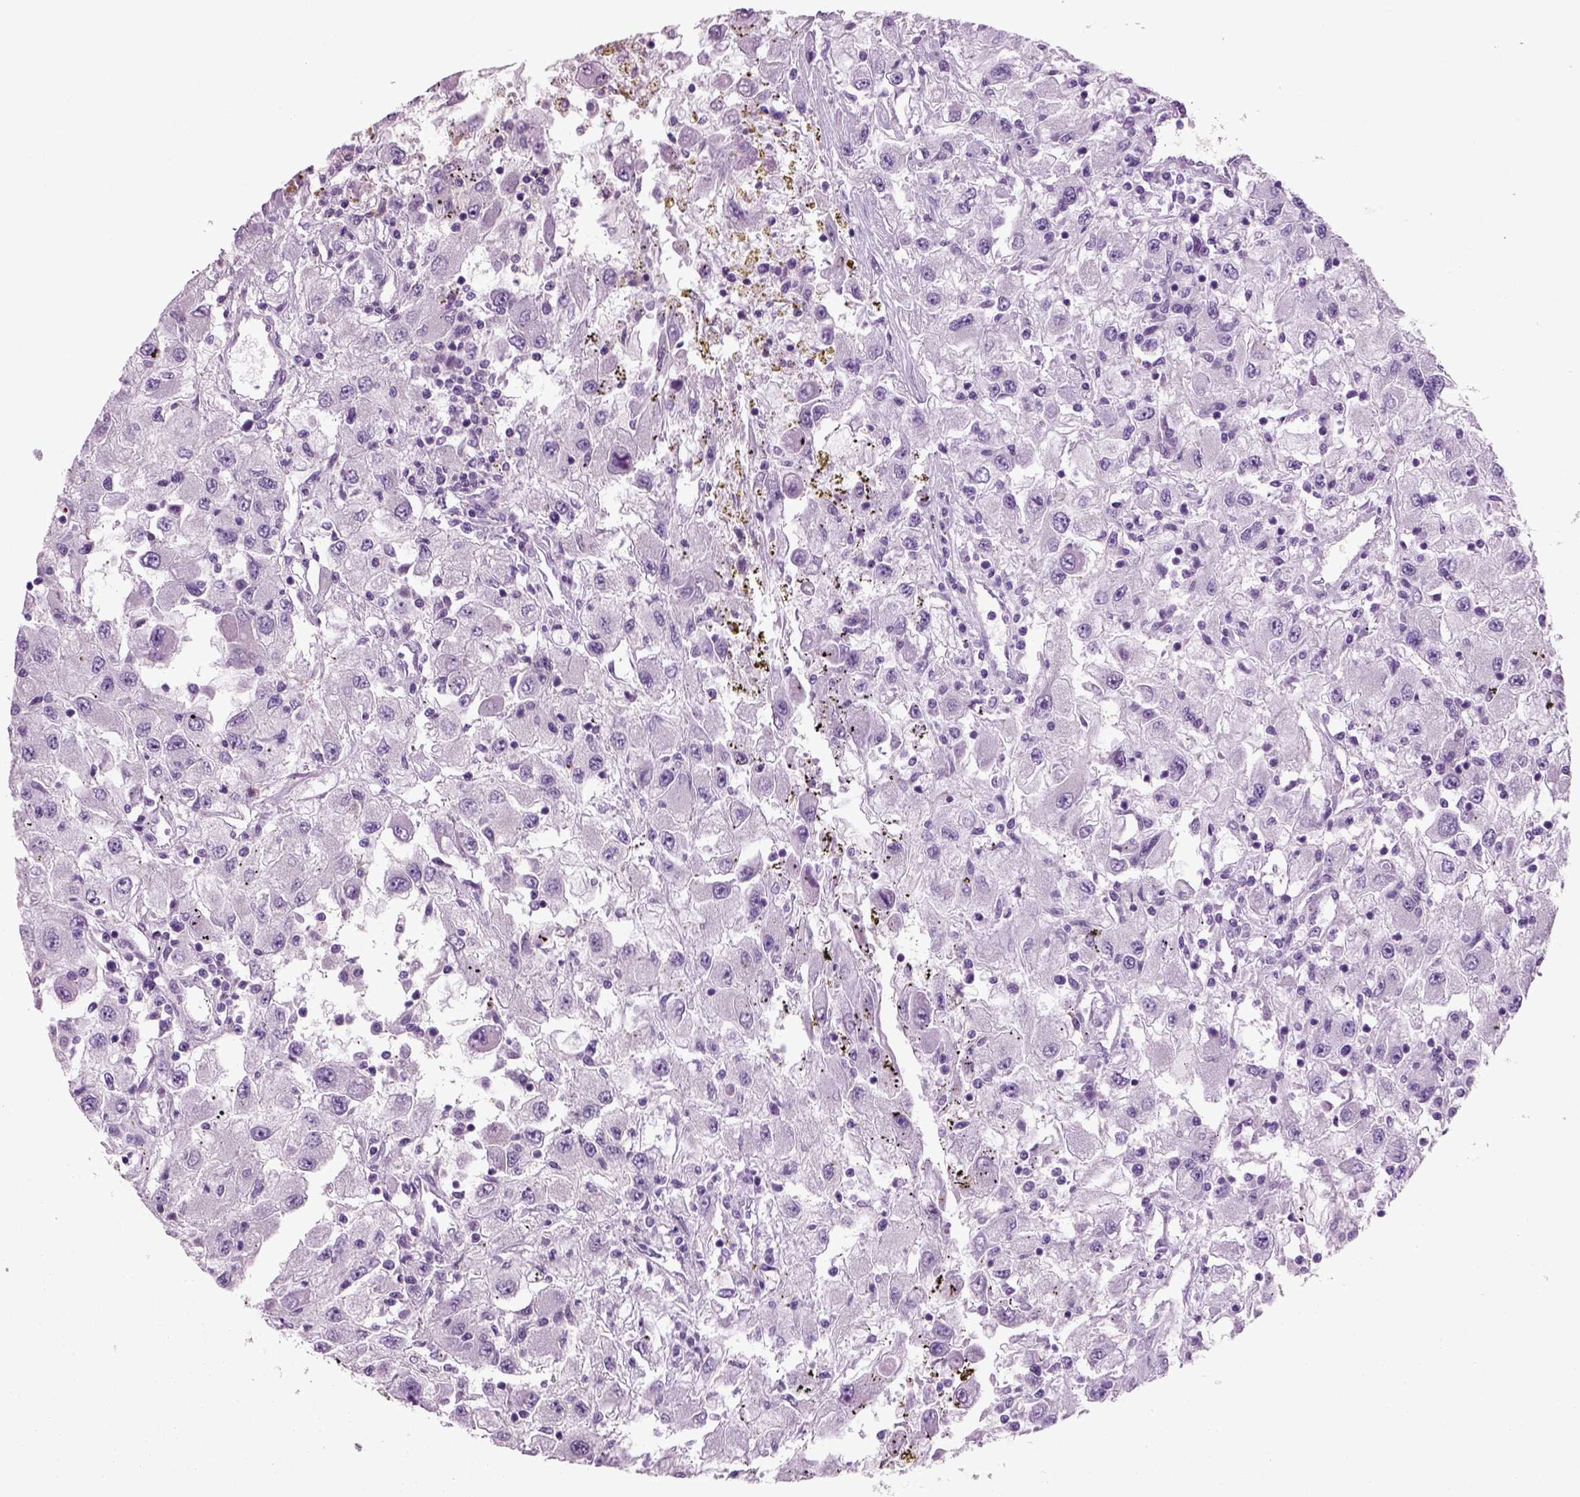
{"staining": {"intensity": "negative", "quantity": "none", "location": "none"}, "tissue": "renal cancer", "cell_type": "Tumor cells", "image_type": "cancer", "snomed": [{"axis": "morphology", "description": "Adenocarcinoma, NOS"}, {"axis": "topography", "description": "Kidney"}], "caption": "Tumor cells are negative for protein expression in human renal adenocarcinoma.", "gene": "ACER3", "patient": {"sex": "female", "age": 67}}